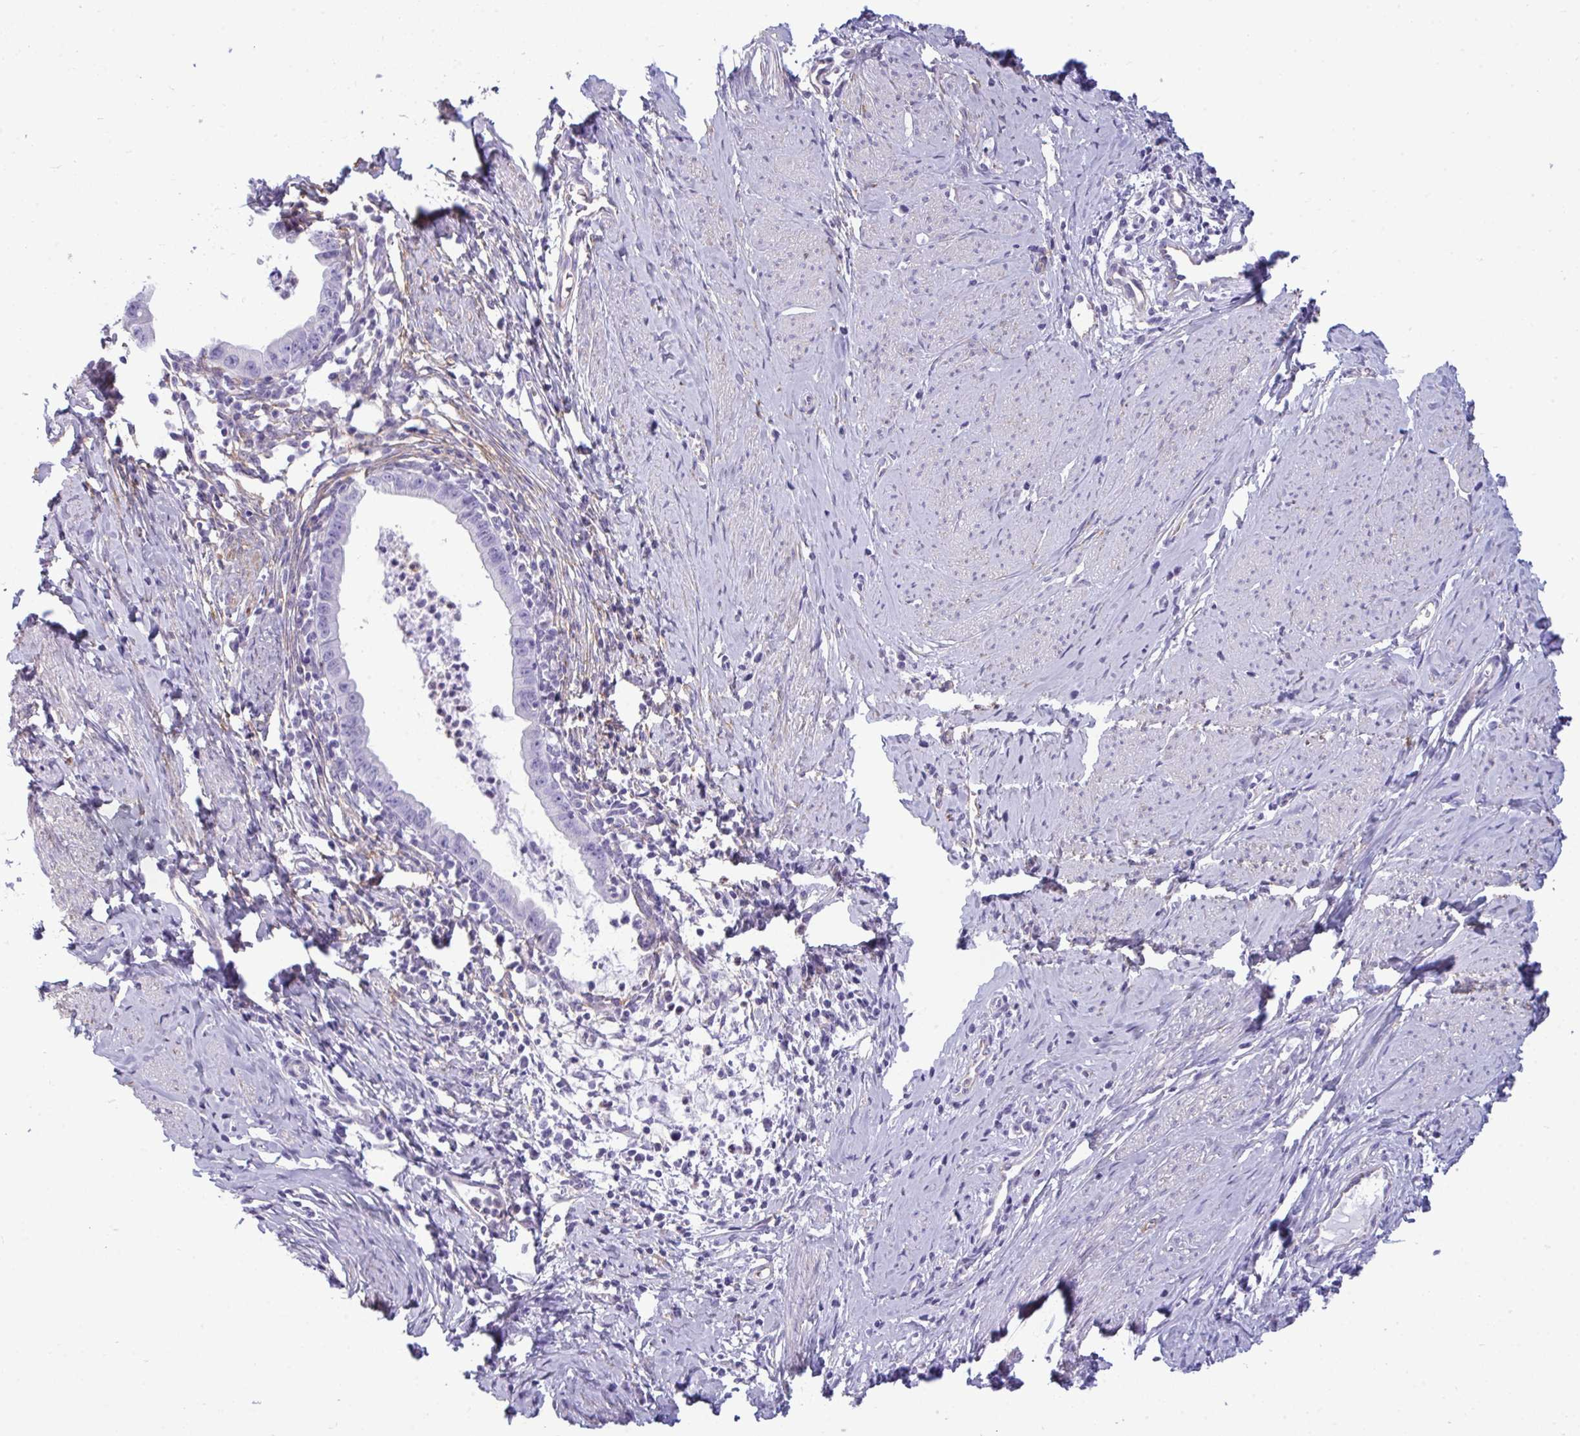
{"staining": {"intensity": "negative", "quantity": "none", "location": "none"}, "tissue": "cervical cancer", "cell_type": "Tumor cells", "image_type": "cancer", "snomed": [{"axis": "morphology", "description": "Adenocarcinoma, NOS"}, {"axis": "topography", "description": "Cervix"}], "caption": "IHC photomicrograph of human cervical cancer stained for a protein (brown), which exhibits no staining in tumor cells.", "gene": "MYH10", "patient": {"sex": "female", "age": 36}}